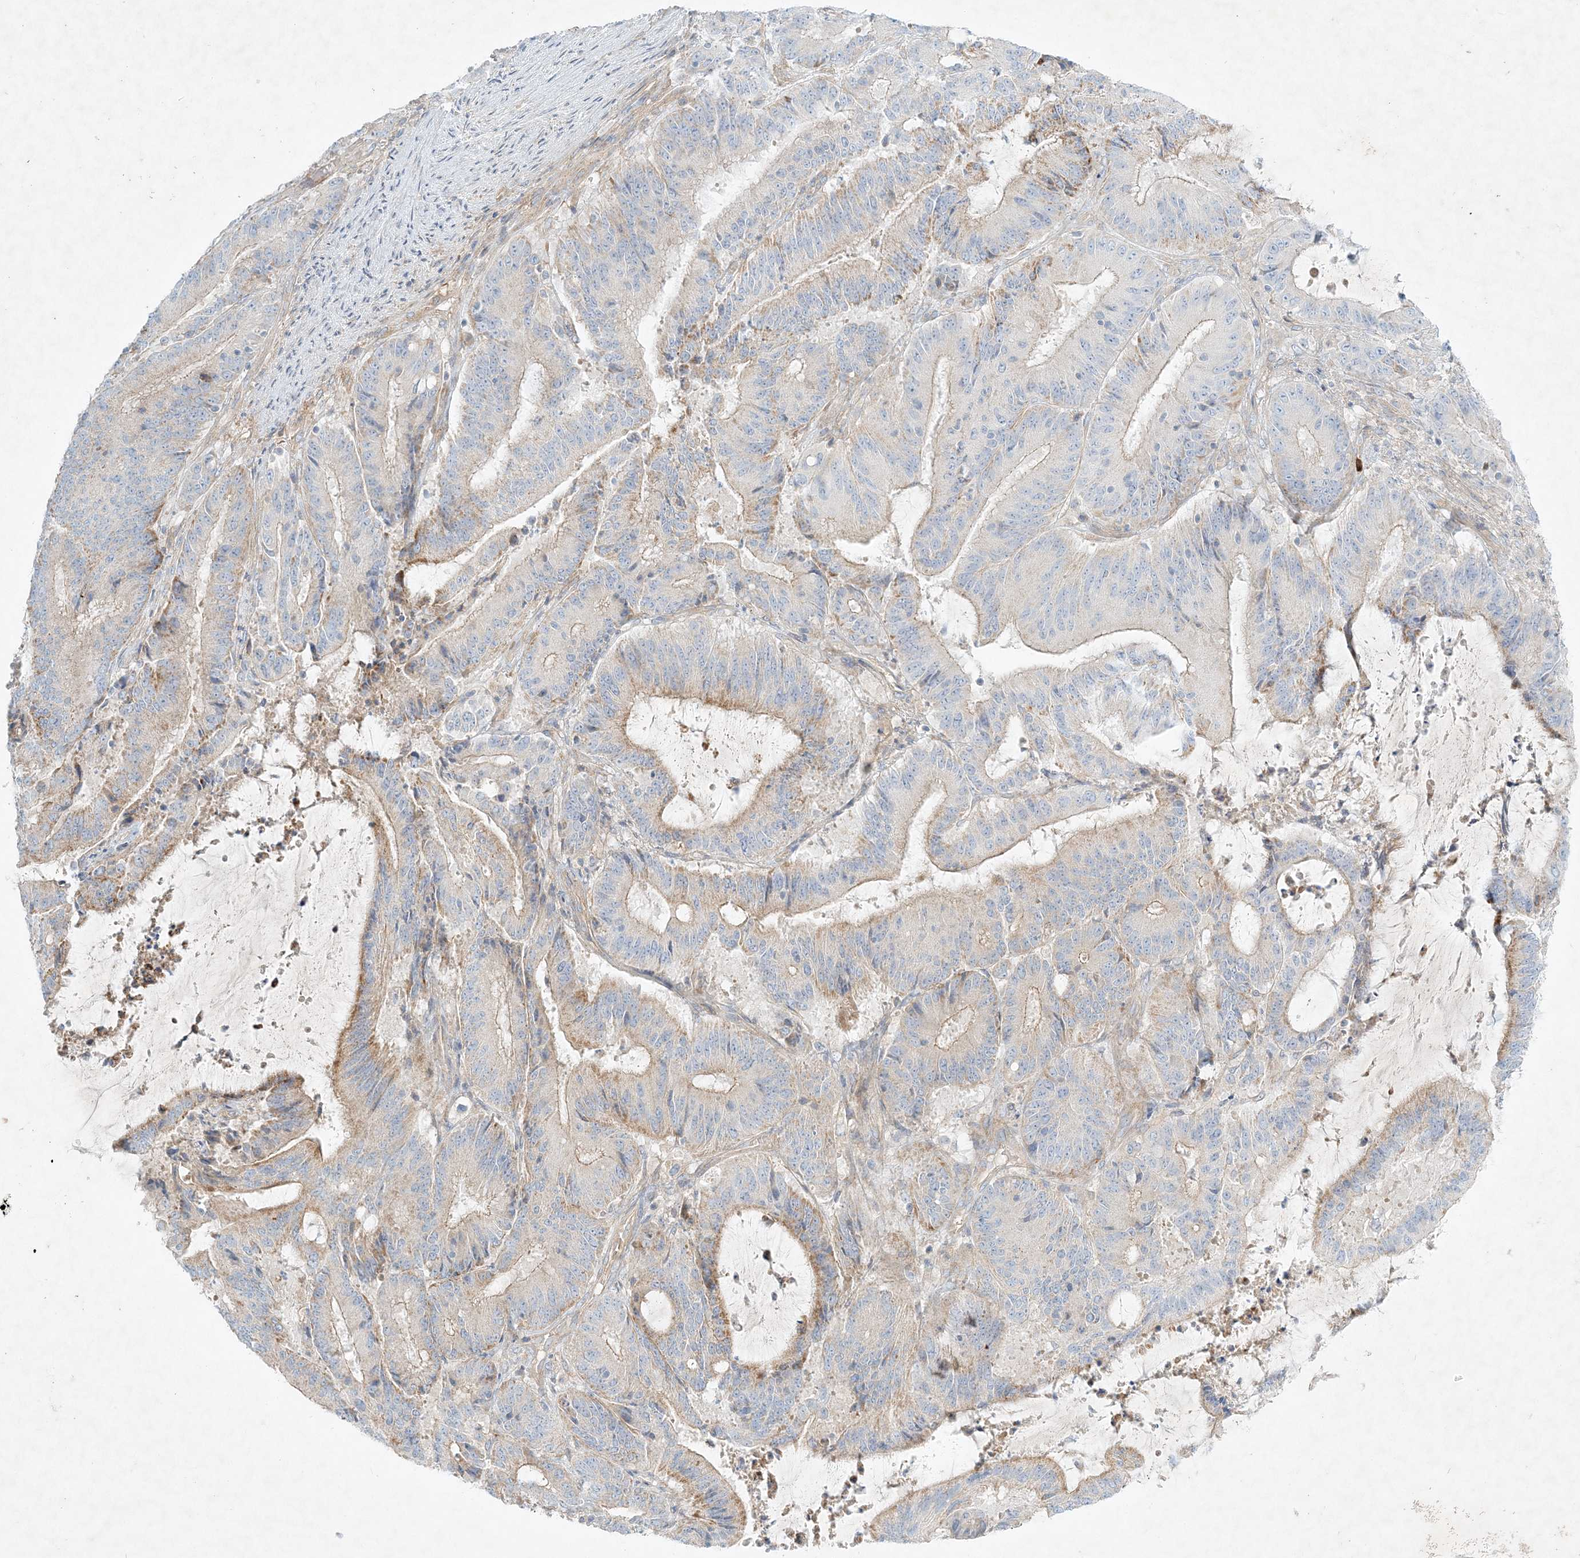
{"staining": {"intensity": "moderate", "quantity": "<25%", "location": "cytoplasmic/membranous"}, "tissue": "liver cancer", "cell_type": "Tumor cells", "image_type": "cancer", "snomed": [{"axis": "morphology", "description": "Normal tissue, NOS"}, {"axis": "morphology", "description": "Cholangiocarcinoma"}, {"axis": "topography", "description": "Liver"}, {"axis": "topography", "description": "Peripheral nerve tissue"}], "caption": "The photomicrograph displays immunohistochemical staining of cholangiocarcinoma (liver). There is moderate cytoplasmic/membranous expression is present in about <25% of tumor cells.", "gene": "STK11IP", "patient": {"sex": "female", "age": 73}}